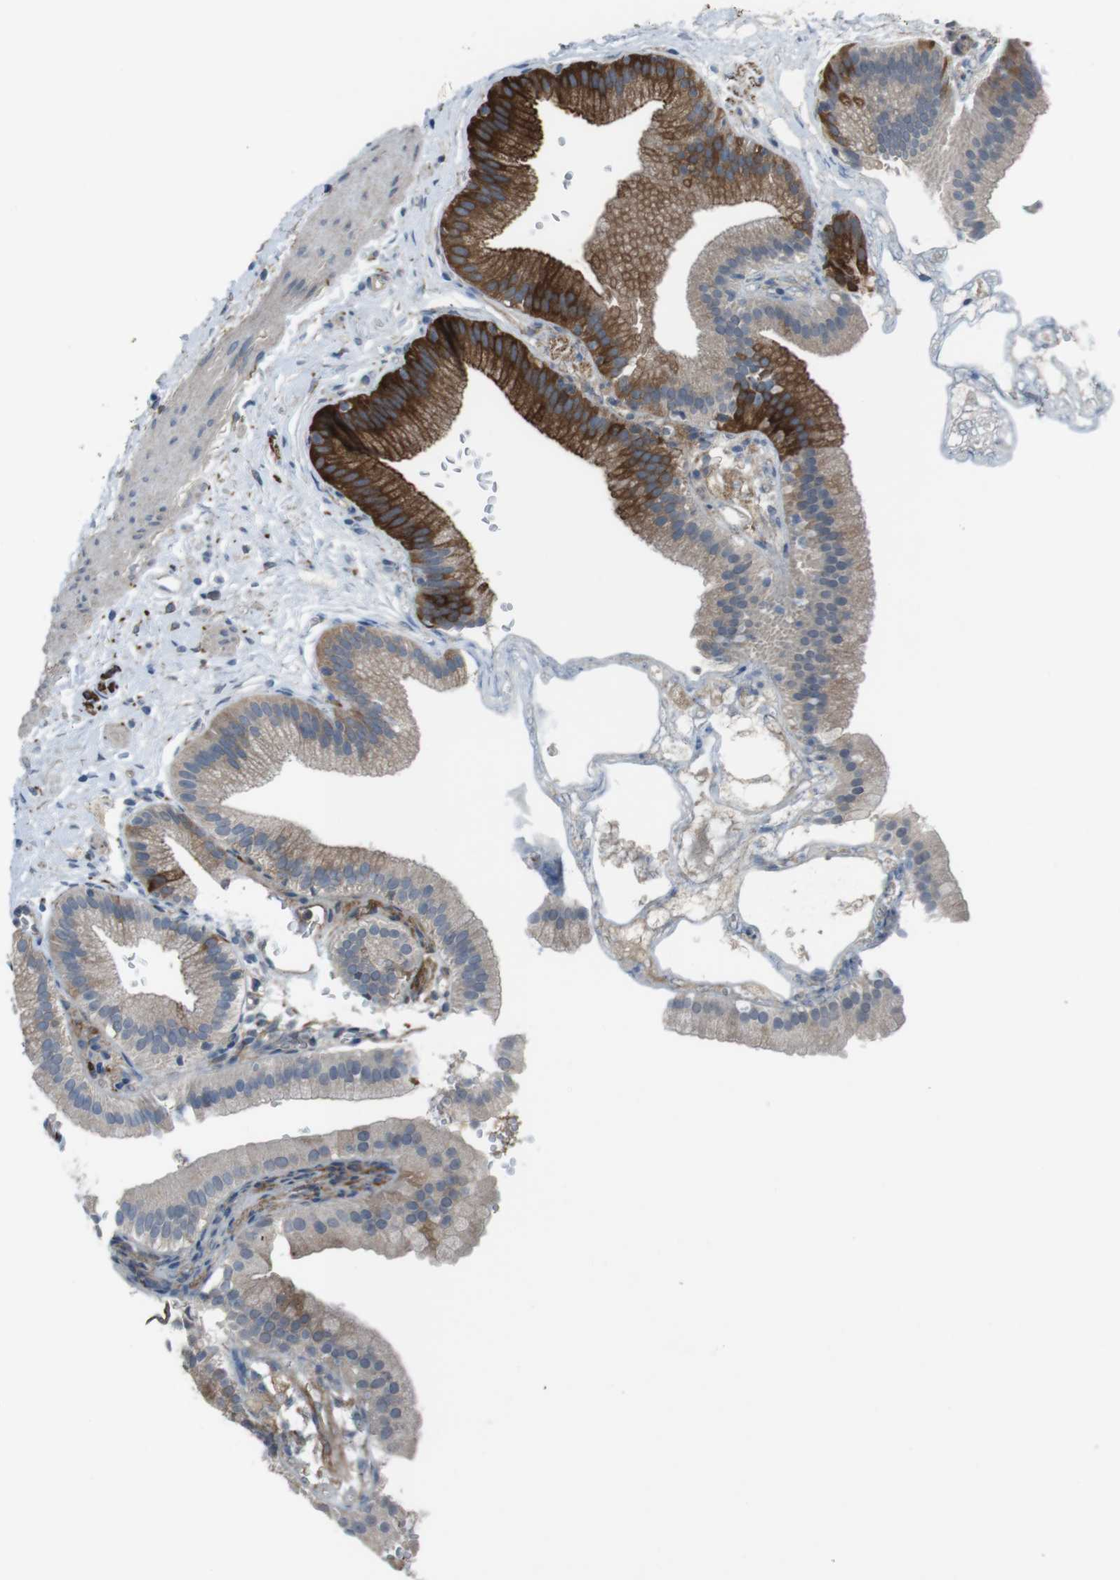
{"staining": {"intensity": "strong", "quantity": "<25%", "location": "cytoplasmic/membranous"}, "tissue": "gallbladder", "cell_type": "Glandular cells", "image_type": "normal", "snomed": [{"axis": "morphology", "description": "Normal tissue, NOS"}, {"axis": "topography", "description": "Gallbladder"}], "caption": "Glandular cells show medium levels of strong cytoplasmic/membranous positivity in about <25% of cells in normal gallbladder. (DAB (3,3'-diaminobenzidine) IHC, brown staining for protein, blue staining for nuclei).", "gene": "ANK2", "patient": {"sex": "male", "age": 55}}